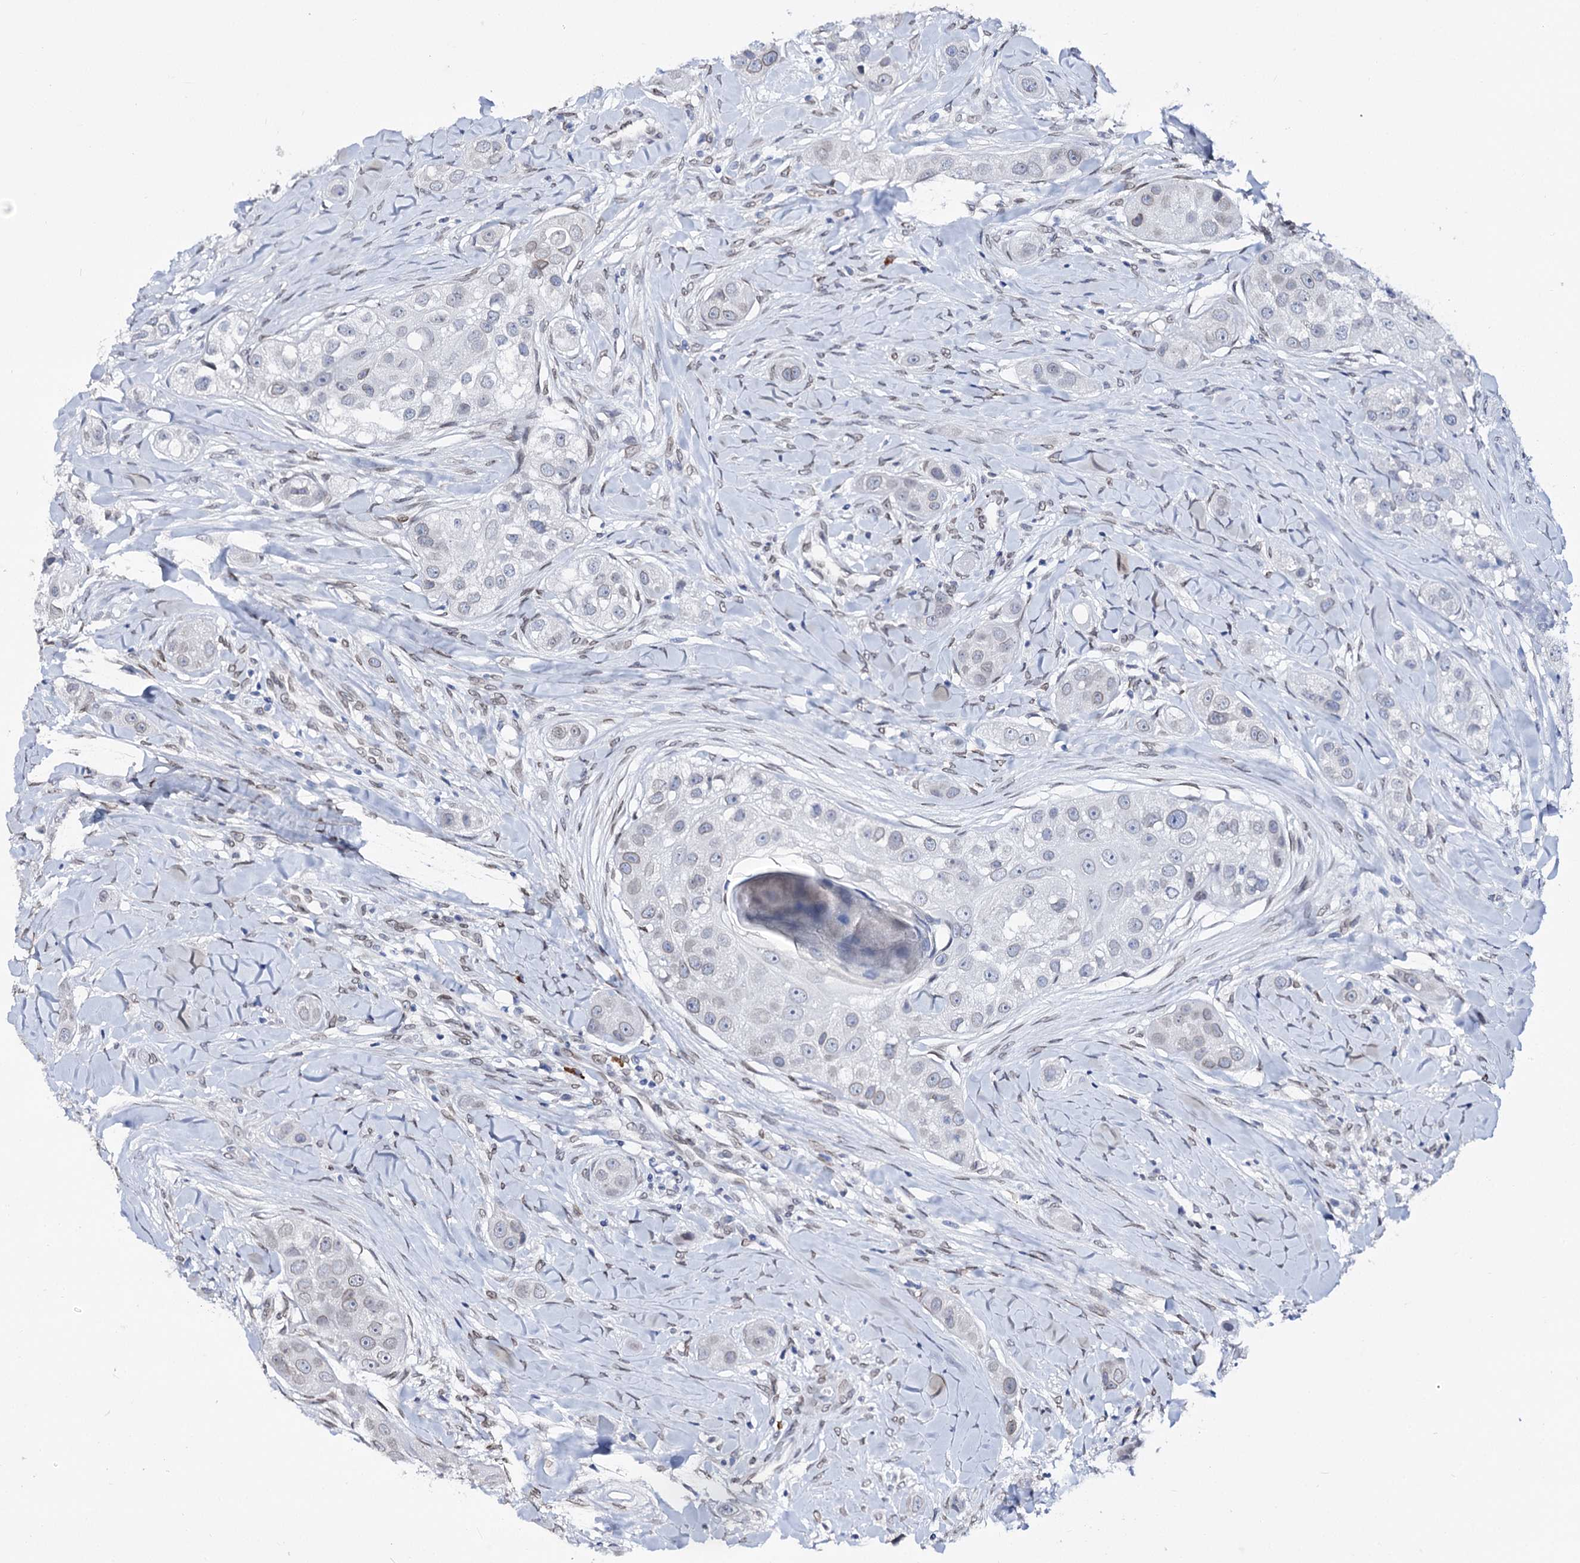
{"staining": {"intensity": "negative", "quantity": "none", "location": "none"}, "tissue": "head and neck cancer", "cell_type": "Tumor cells", "image_type": "cancer", "snomed": [{"axis": "morphology", "description": "Normal tissue, NOS"}, {"axis": "morphology", "description": "Squamous cell carcinoma, NOS"}, {"axis": "topography", "description": "Skeletal muscle"}, {"axis": "topography", "description": "Head-Neck"}], "caption": "Tumor cells are negative for brown protein staining in squamous cell carcinoma (head and neck). The staining is performed using DAB brown chromogen with nuclei counter-stained in using hematoxylin.", "gene": "TMEM201", "patient": {"sex": "male", "age": 51}}